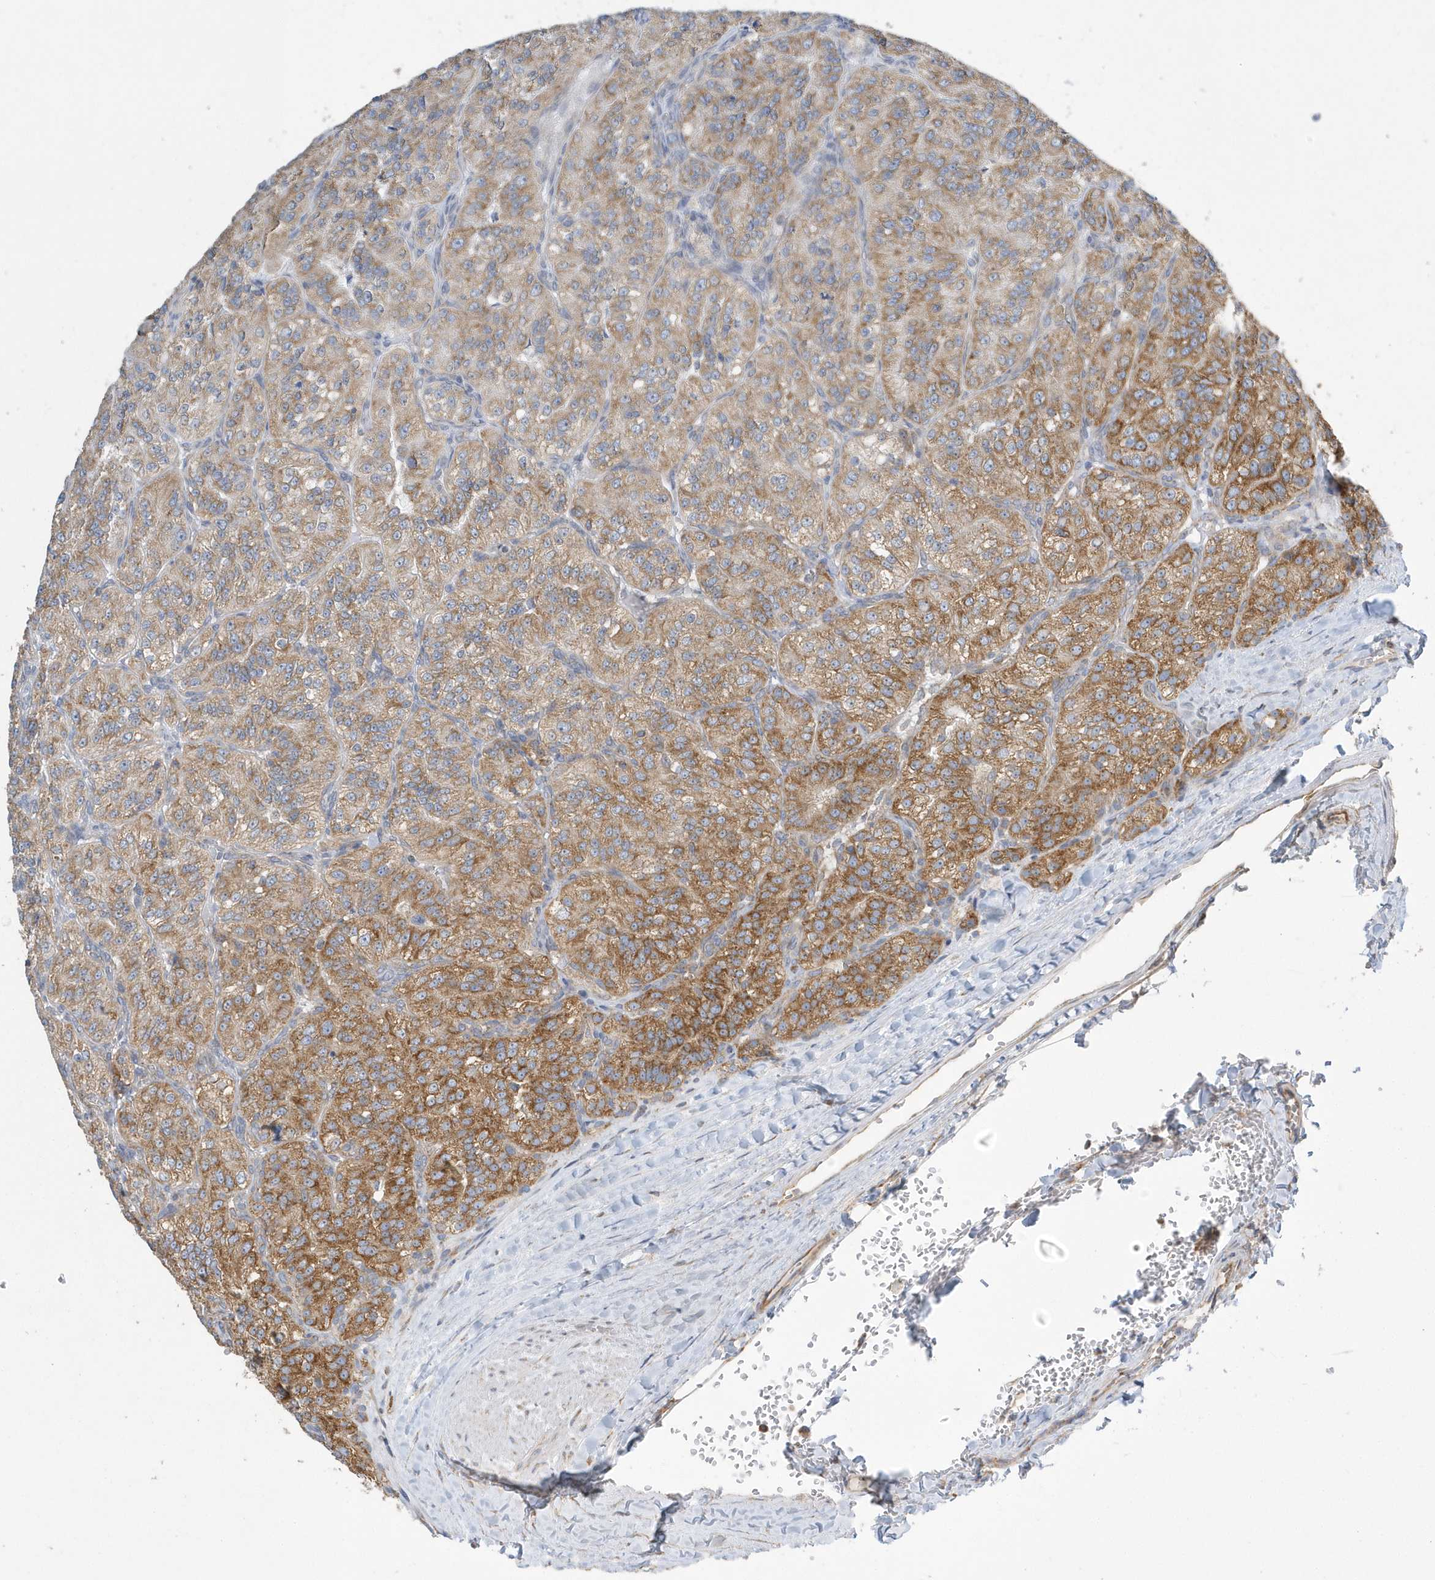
{"staining": {"intensity": "moderate", "quantity": ">75%", "location": "cytoplasmic/membranous"}, "tissue": "renal cancer", "cell_type": "Tumor cells", "image_type": "cancer", "snomed": [{"axis": "morphology", "description": "Adenocarcinoma, NOS"}, {"axis": "topography", "description": "Kidney"}], "caption": "An IHC histopathology image of tumor tissue is shown. Protein staining in brown labels moderate cytoplasmic/membranous positivity in renal cancer (adenocarcinoma) within tumor cells. Using DAB (brown) and hematoxylin (blue) stains, captured at high magnification using brightfield microscopy.", "gene": "SPATA5", "patient": {"sex": "female", "age": 63}}